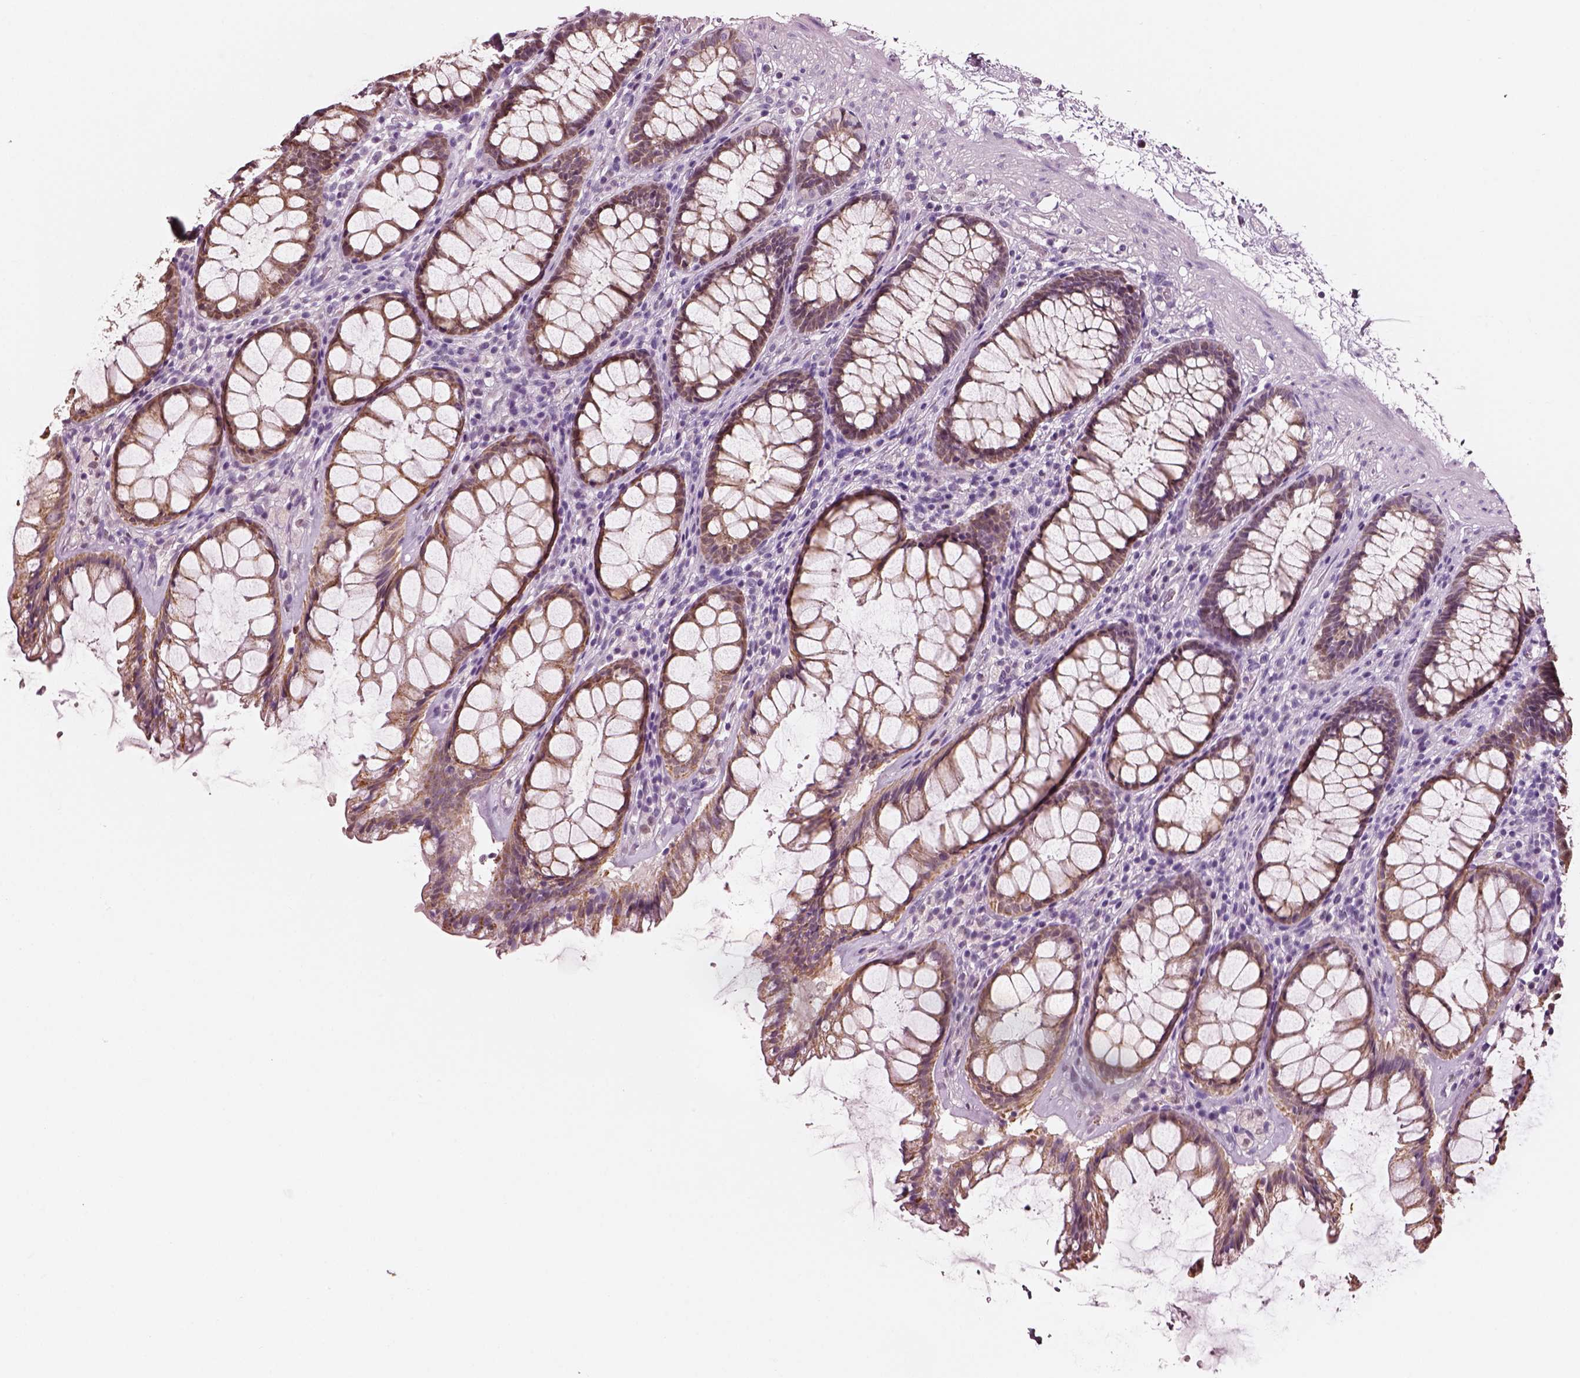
{"staining": {"intensity": "strong", "quantity": ">75%", "location": "cytoplasmic/membranous"}, "tissue": "rectum", "cell_type": "Glandular cells", "image_type": "normal", "snomed": [{"axis": "morphology", "description": "Normal tissue, NOS"}, {"axis": "topography", "description": "Rectum"}], "caption": "Protein staining by immunohistochemistry (IHC) demonstrates strong cytoplasmic/membranous expression in about >75% of glandular cells in unremarkable rectum.", "gene": "ELSPBP1", "patient": {"sex": "male", "age": 72}}